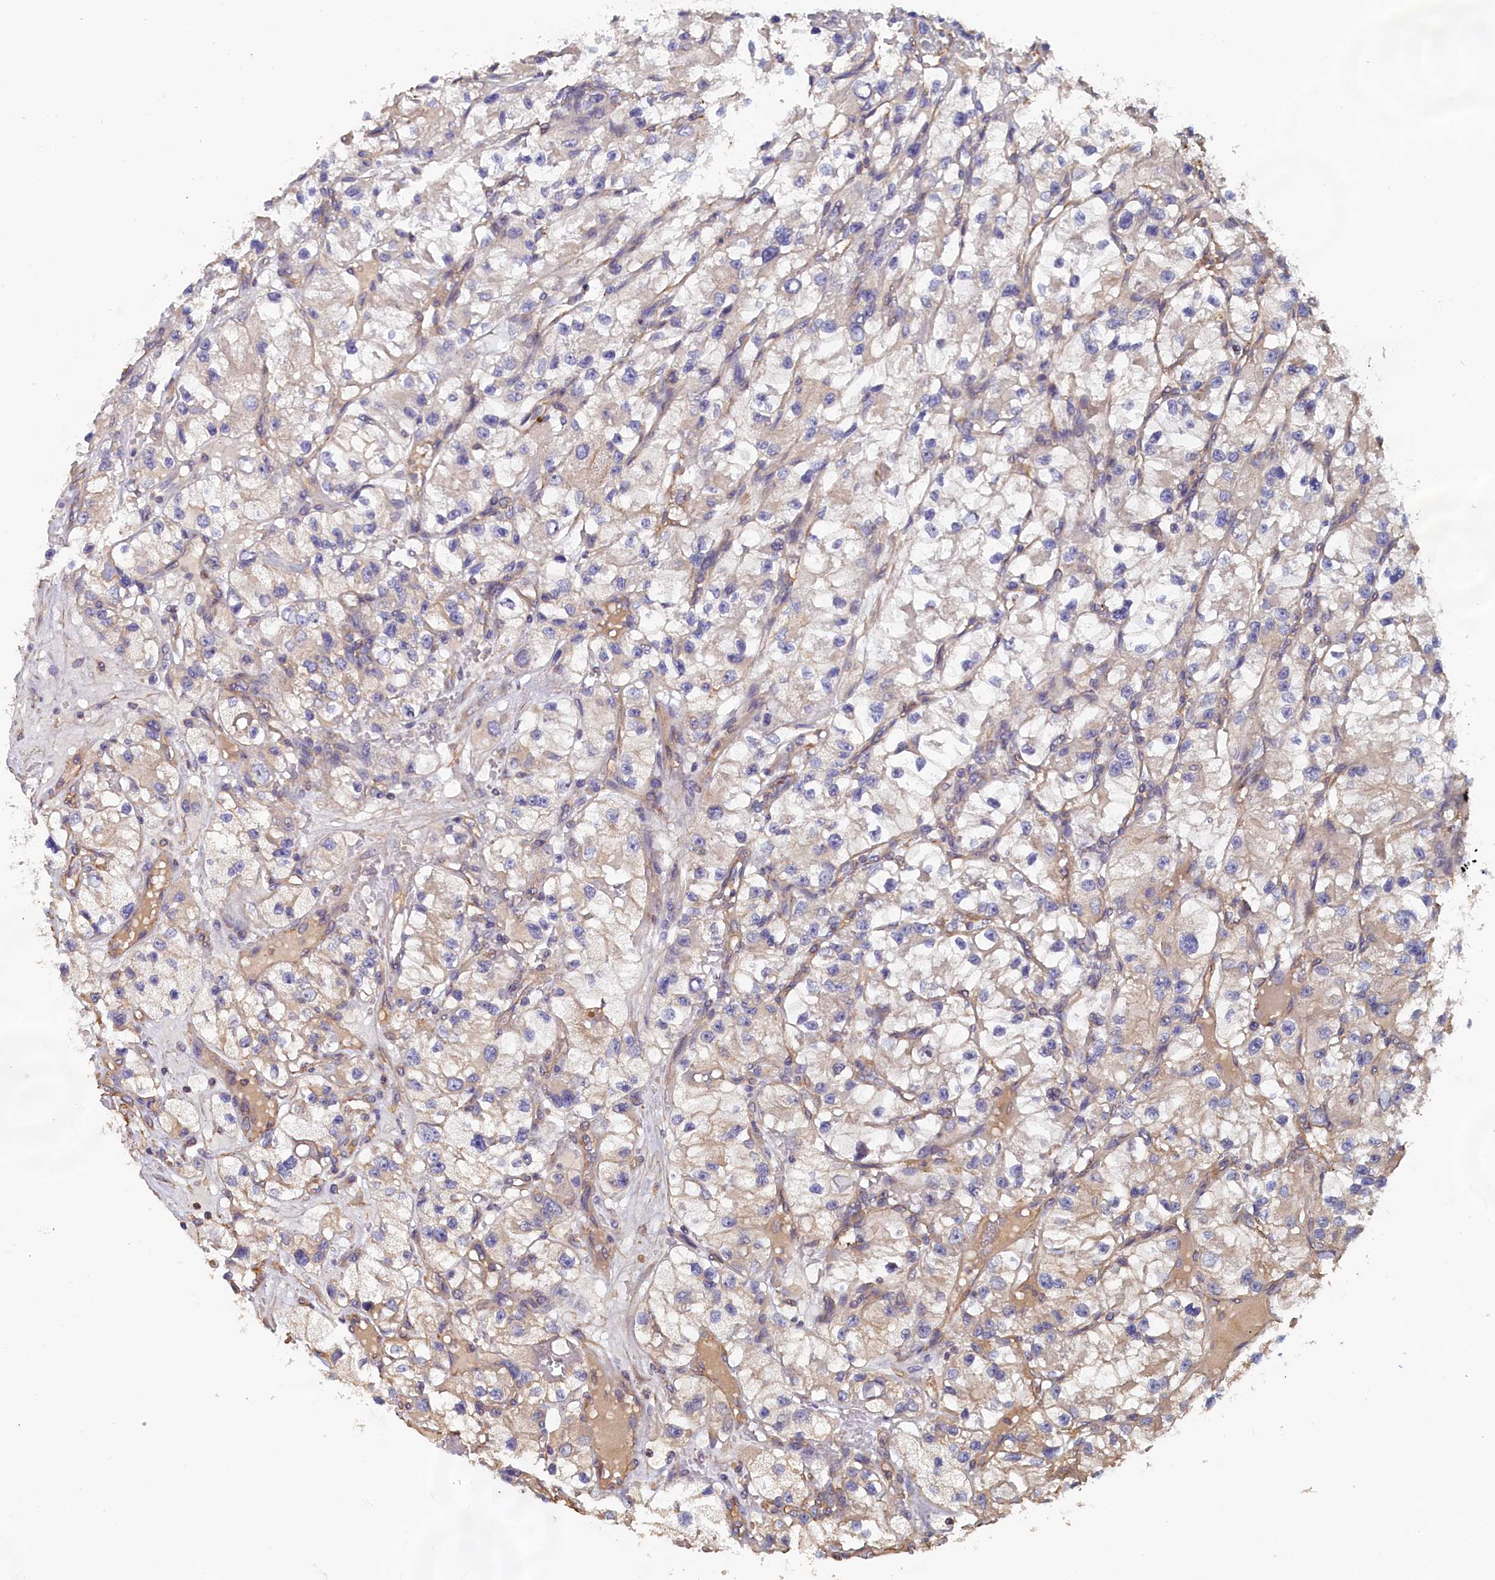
{"staining": {"intensity": "moderate", "quantity": "<25%", "location": "cytoplasmic/membranous"}, "tissue": "renal cancer", "cell_type": "Tumor cells", "image_type": "cancer", "snomed": [{"axis": "morphology", "description": "Adenocarcinoma, NOS"}, {"axis": "topography", "description": "Kidney"}], "caption": "The immunohistochemical stain labels moderate cytoplasmic/membranous staining in tumor cells of renal cancer (adenocarcinoma) tissue.", "gene": "ANKRD2", "patient": {"sex": "female", "age": 57}}